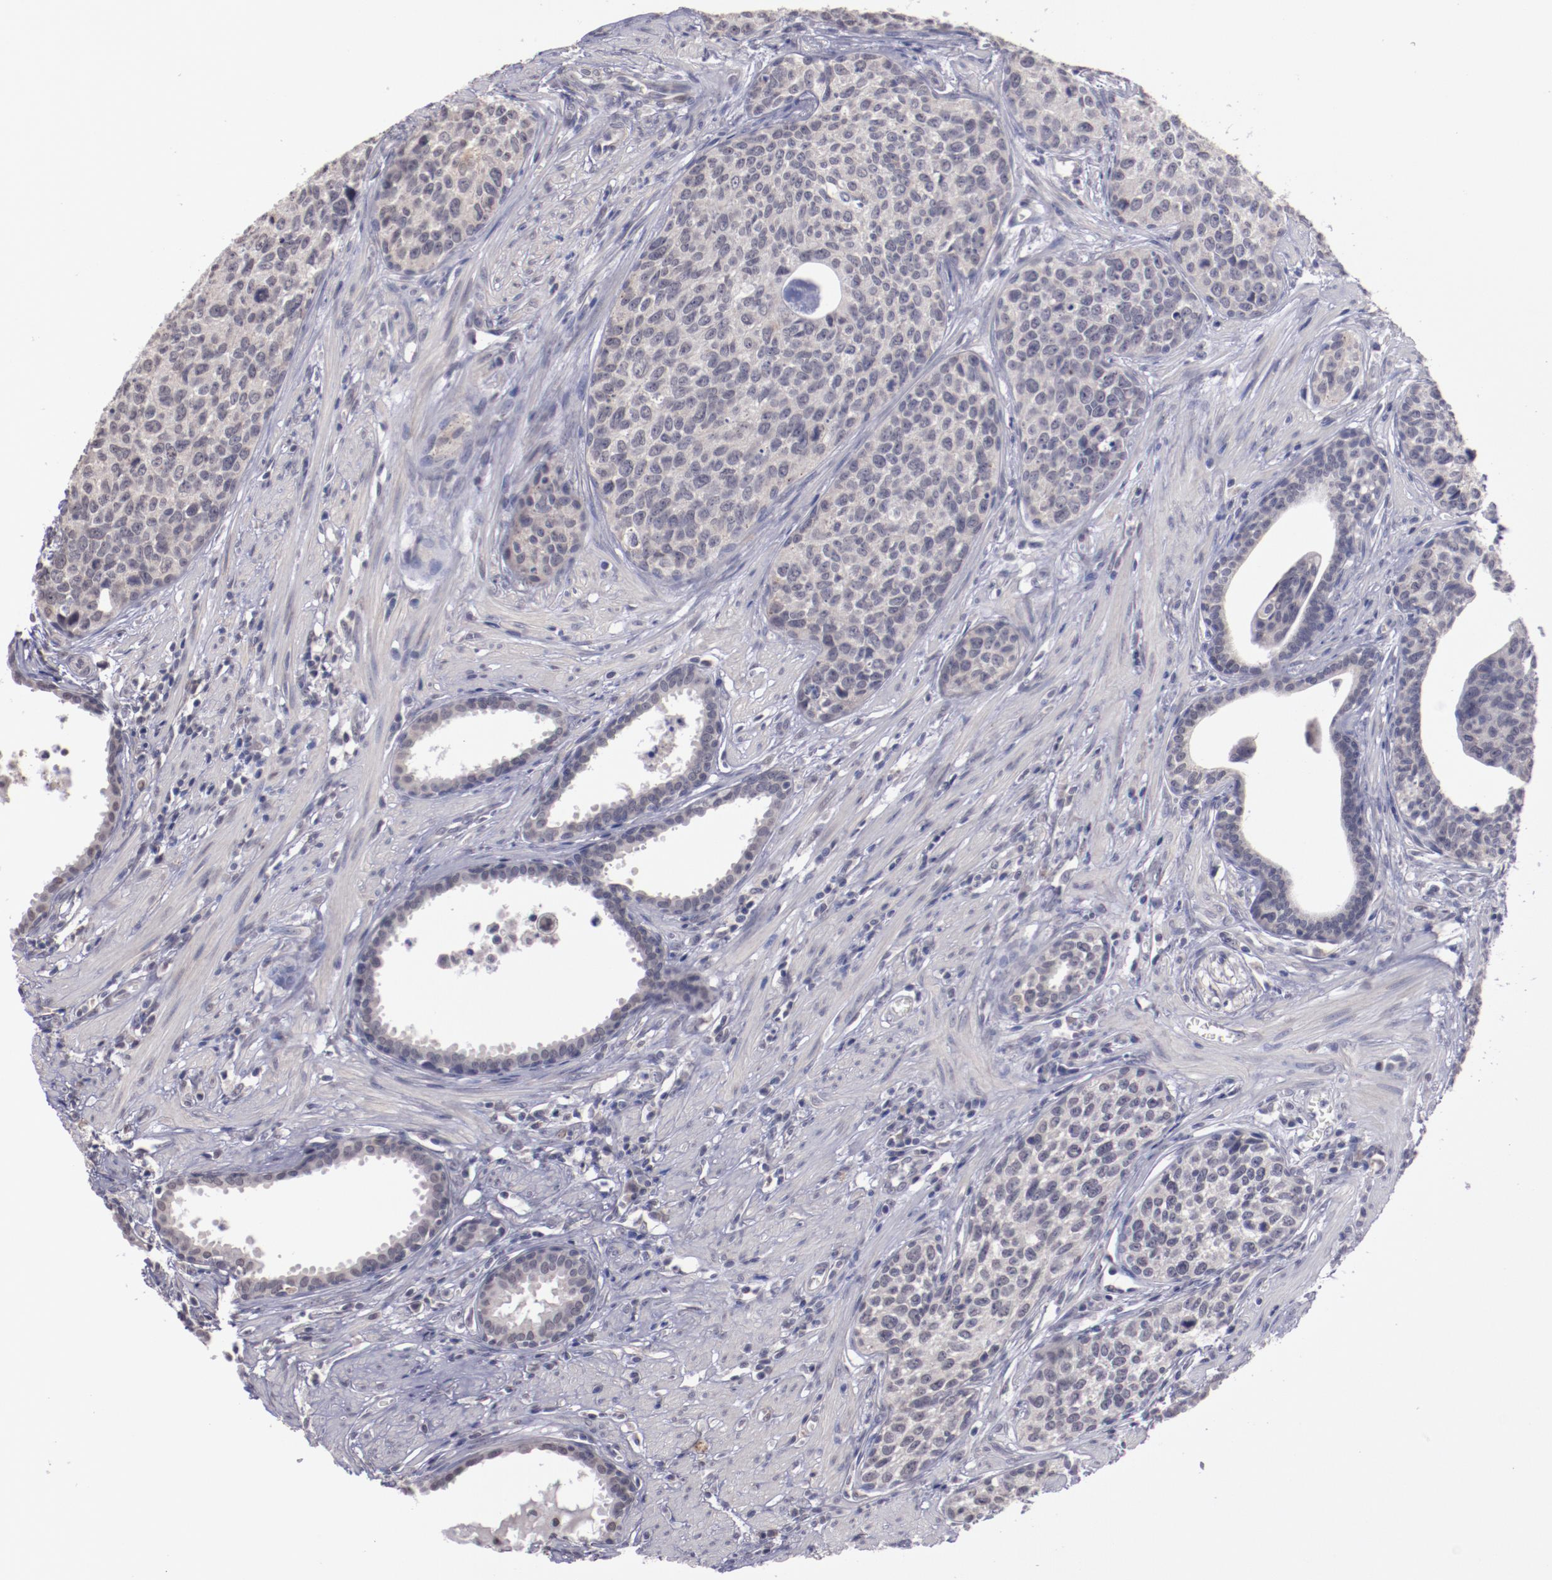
{"staining": {"intensity": "weak", "quantity": "<25%", "location": "cytoplasmic/membranous"}, "tissue": "urothelial cancer", "cell_type": "Tumor cells", "image_type": "cancer", "snomed": [{"axis": "morphology", "description": "Urothelial carcinoma, High grade"}, {"axis": "topography", "description": "Urinary bladder"}], "caption": "Immunohistochemical staining of urothelial cancer shows no significant positivity in tumor cells. Nuclei are stained in blue.", "gene": "NRXN3", "patient": {"sex": "male", "age": 81}}